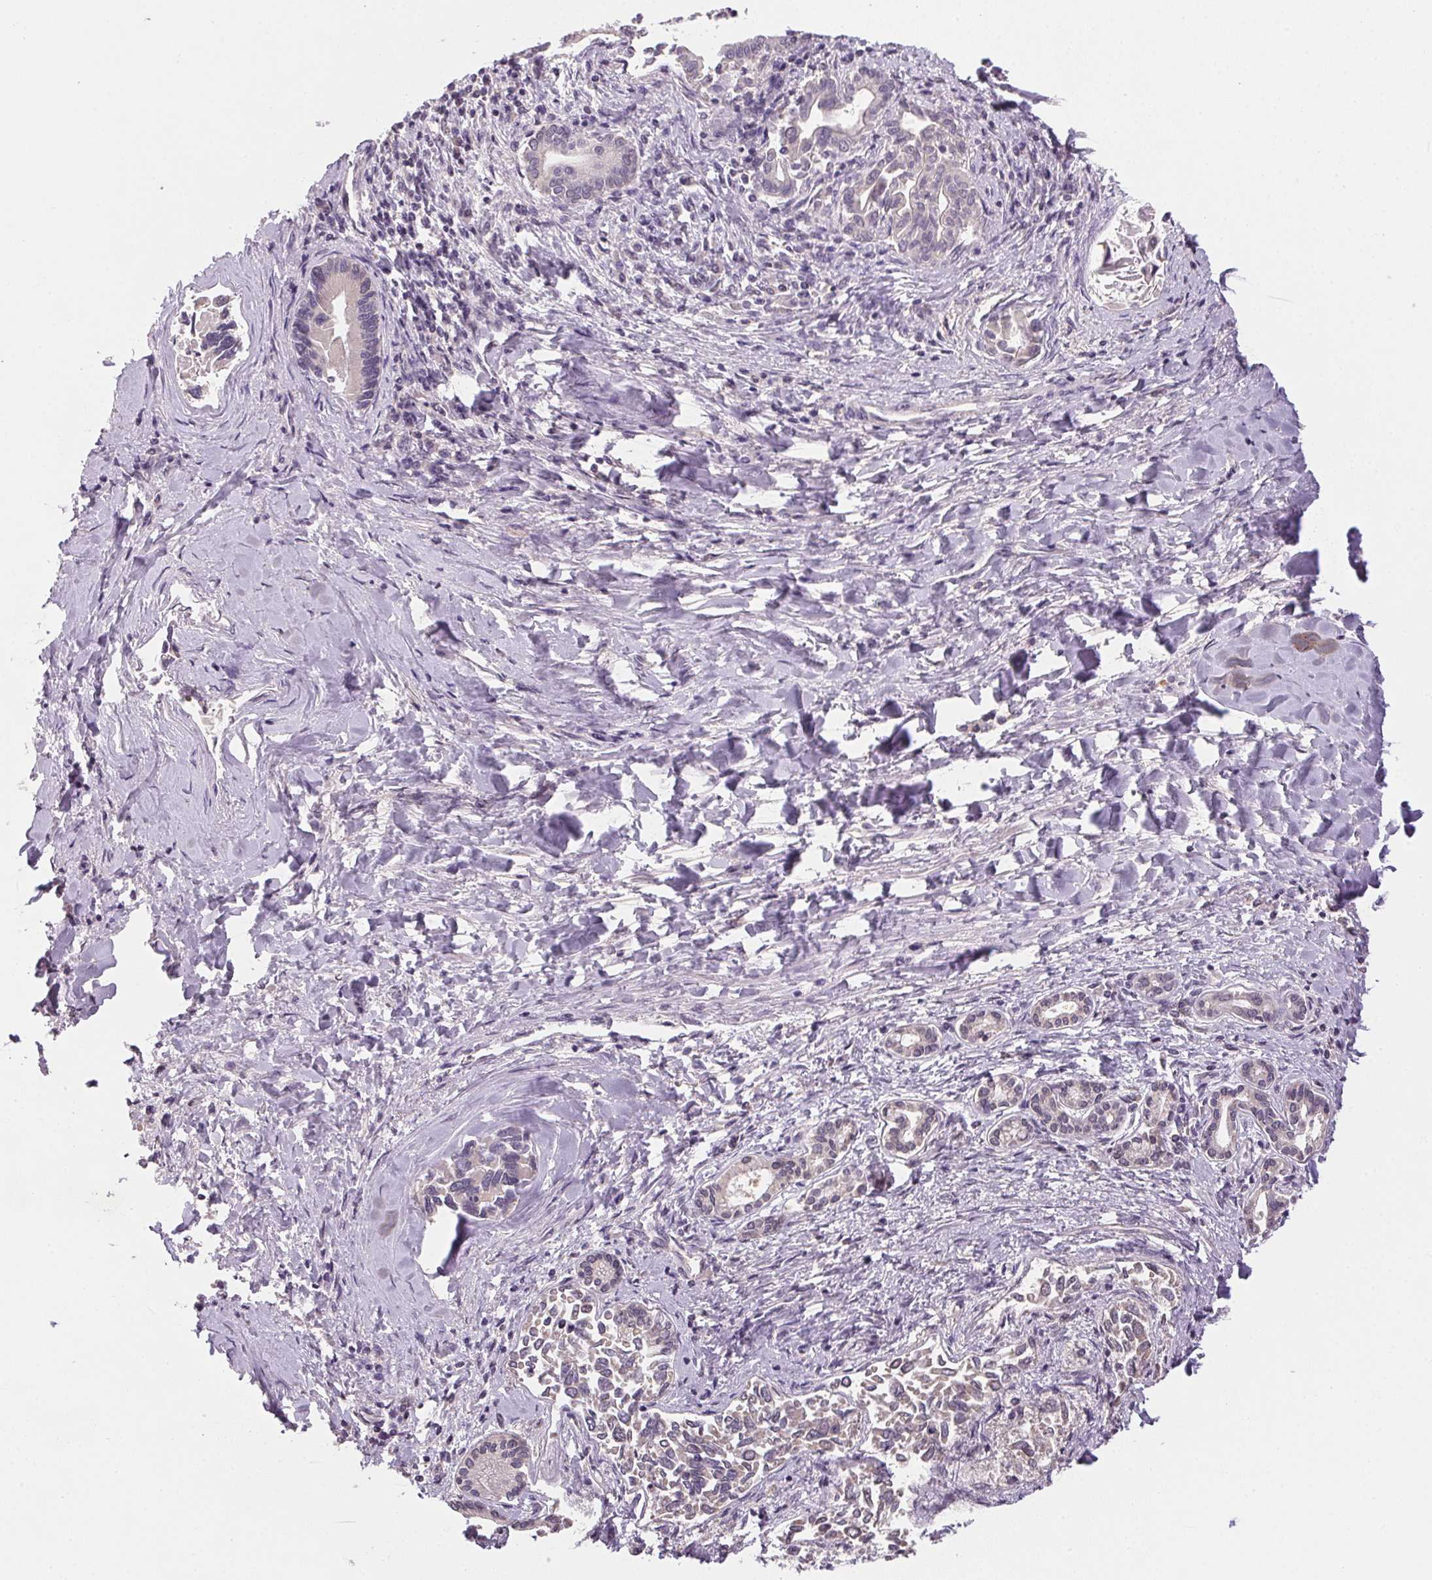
{"staining": {"intensity": "negative", "quantity": "none", "location": "none"}, "tissue": "liver cancer", "cell_type": "Tumor cells", "image_type": "cancer", "snomed": [{"axis": "morphology", "description": "Cholangiocarcinoma"}, {"axis": "topography", "description": "Liver"}], "caption": "The image demonstrates no staining of tumor cells in cholangiocarcinoma (liver). (Stains: DAB IHC with hematoxylin counter stain, Microscopy: brightfield microscopy at high magnification).", "gene": "ALDH8A1", "patient": {"sex": "male", "age": 66}}